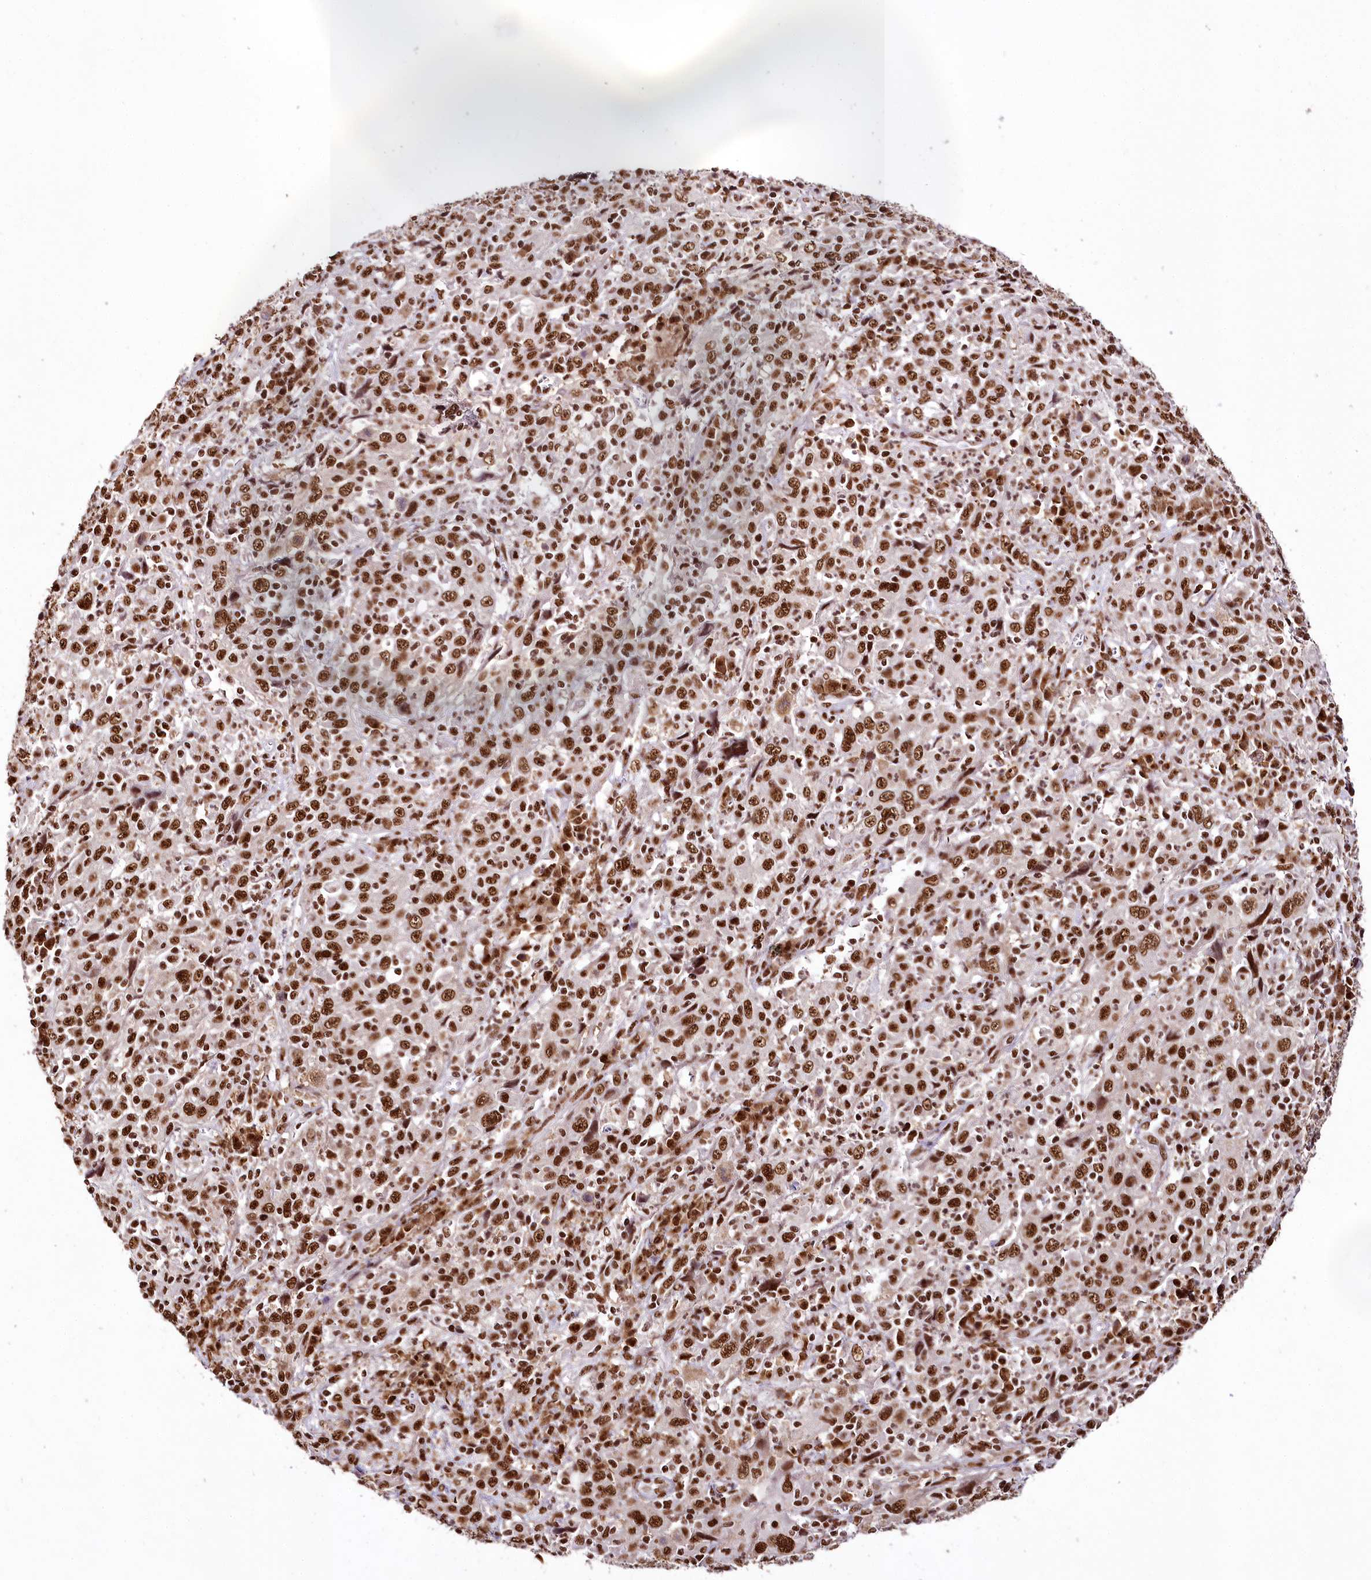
{"staining": {"intensity": "strong", "quantity": ">75%", "location": "nuclear"}, "tissue": "cervical cancer", "cell_type": "Tumor cells", "image_type": "cancer", "snomed": [{"axis": "morphology", "description": "Squamous cell carcinoma, NOS"}, {"axis": "topography", "description": "Cervix"}], "caption": "Approximately >75% of tumor cells in human squamous cell carcinoma (cervical) display strong nuclear protein expression as visualized by brown immunohistochemical staining.", "gene": "SMARCE1", "patient": {"sex": "female", "age": 46}}